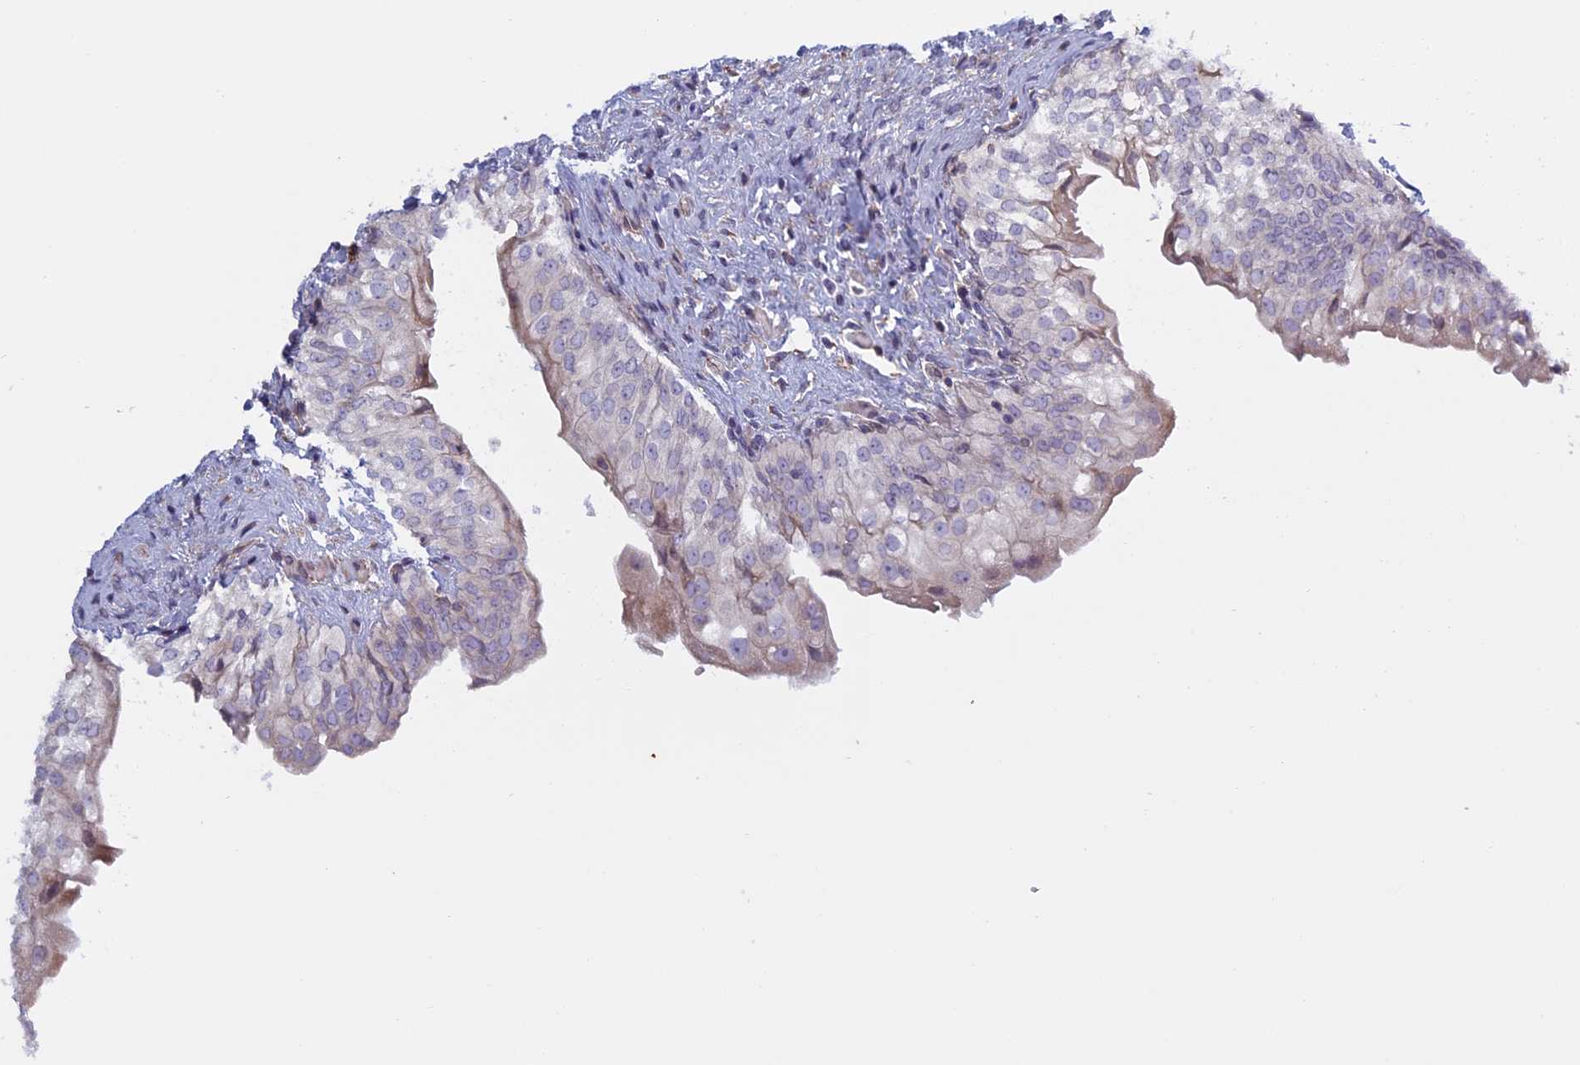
{"staining": {"intensity": "weak", "quantity": "<25%", "location": "cytoplasmic/membranous"}, "tissue": "urinary bladder", "cell_type": "Urothelial cells", "image_type": "normal", "snomed": [{"axis": "morphology", "description": "Normal tissue, NOS"}, {"axis": "topography", "description": "Urinary bladder"}], "caption": "A high-resolution image shows IHC staining of benign urinary bladder, which displays no significant positivity in urothelial cells.", "gene": "BCL2L10", "patient": {"sex": "male", "age": 55}}